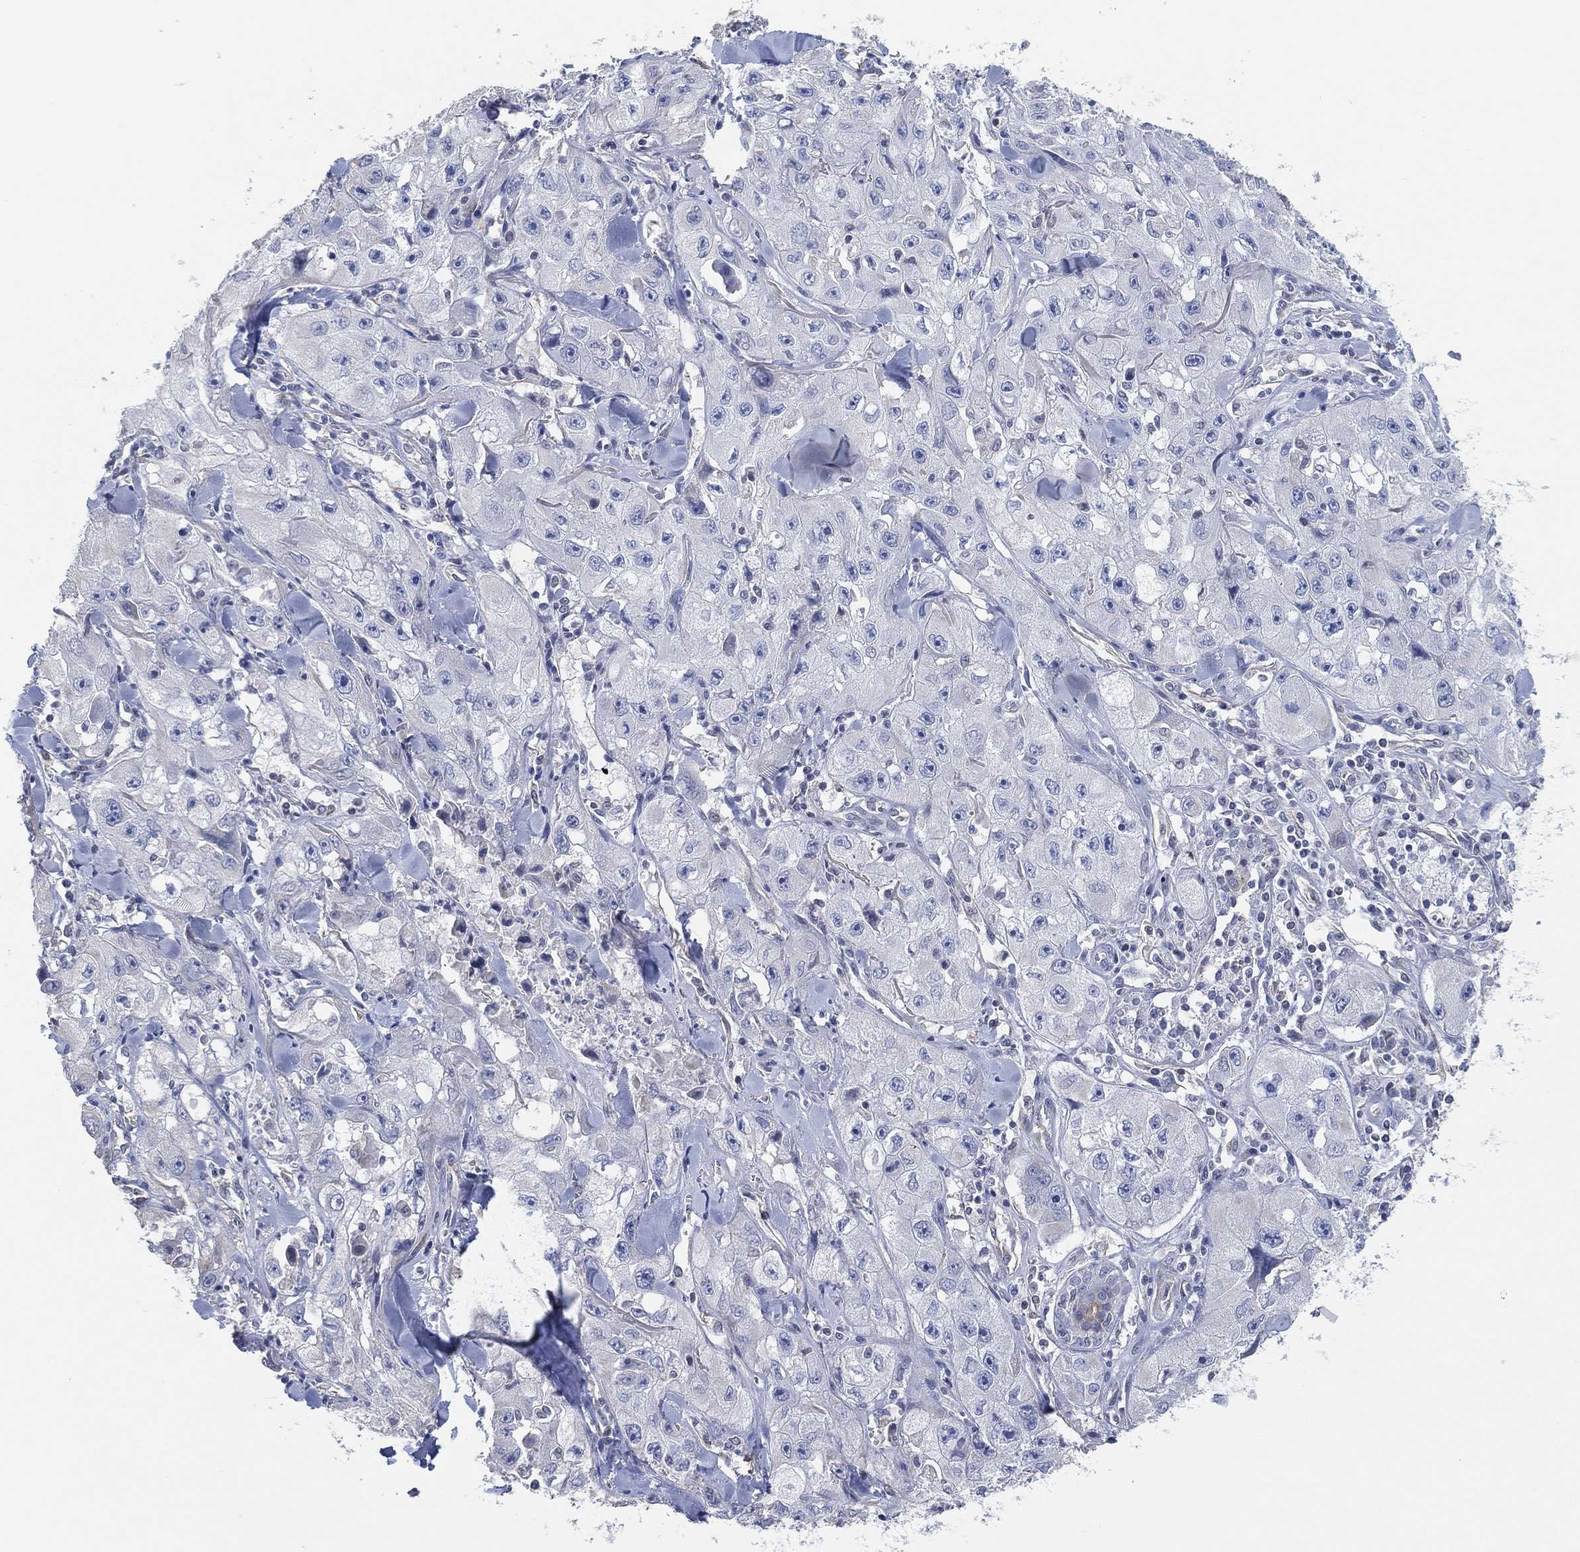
{"staining": {"intensity": "negative", "quantity": "none", "location": "none"}, "tissue": "skin cancer", "cell_type": "Tumor cells", "image_type": "cancer", "snomed": [{"axis": "morphology", "description": "Squamous cell carcinoma, NOS"}, {"axis": "topography", "description": "Skin"}, {"axis": "topography", "description": "Subcutis"}], "caption": "This is a micrograph of immunohistochemistry (IHC) staining of squamous cell carcinoma (skin), which shows no positivity in tumor cells.", "gene": "CFTR", "patient": {"sex": "male", "age": 73}}